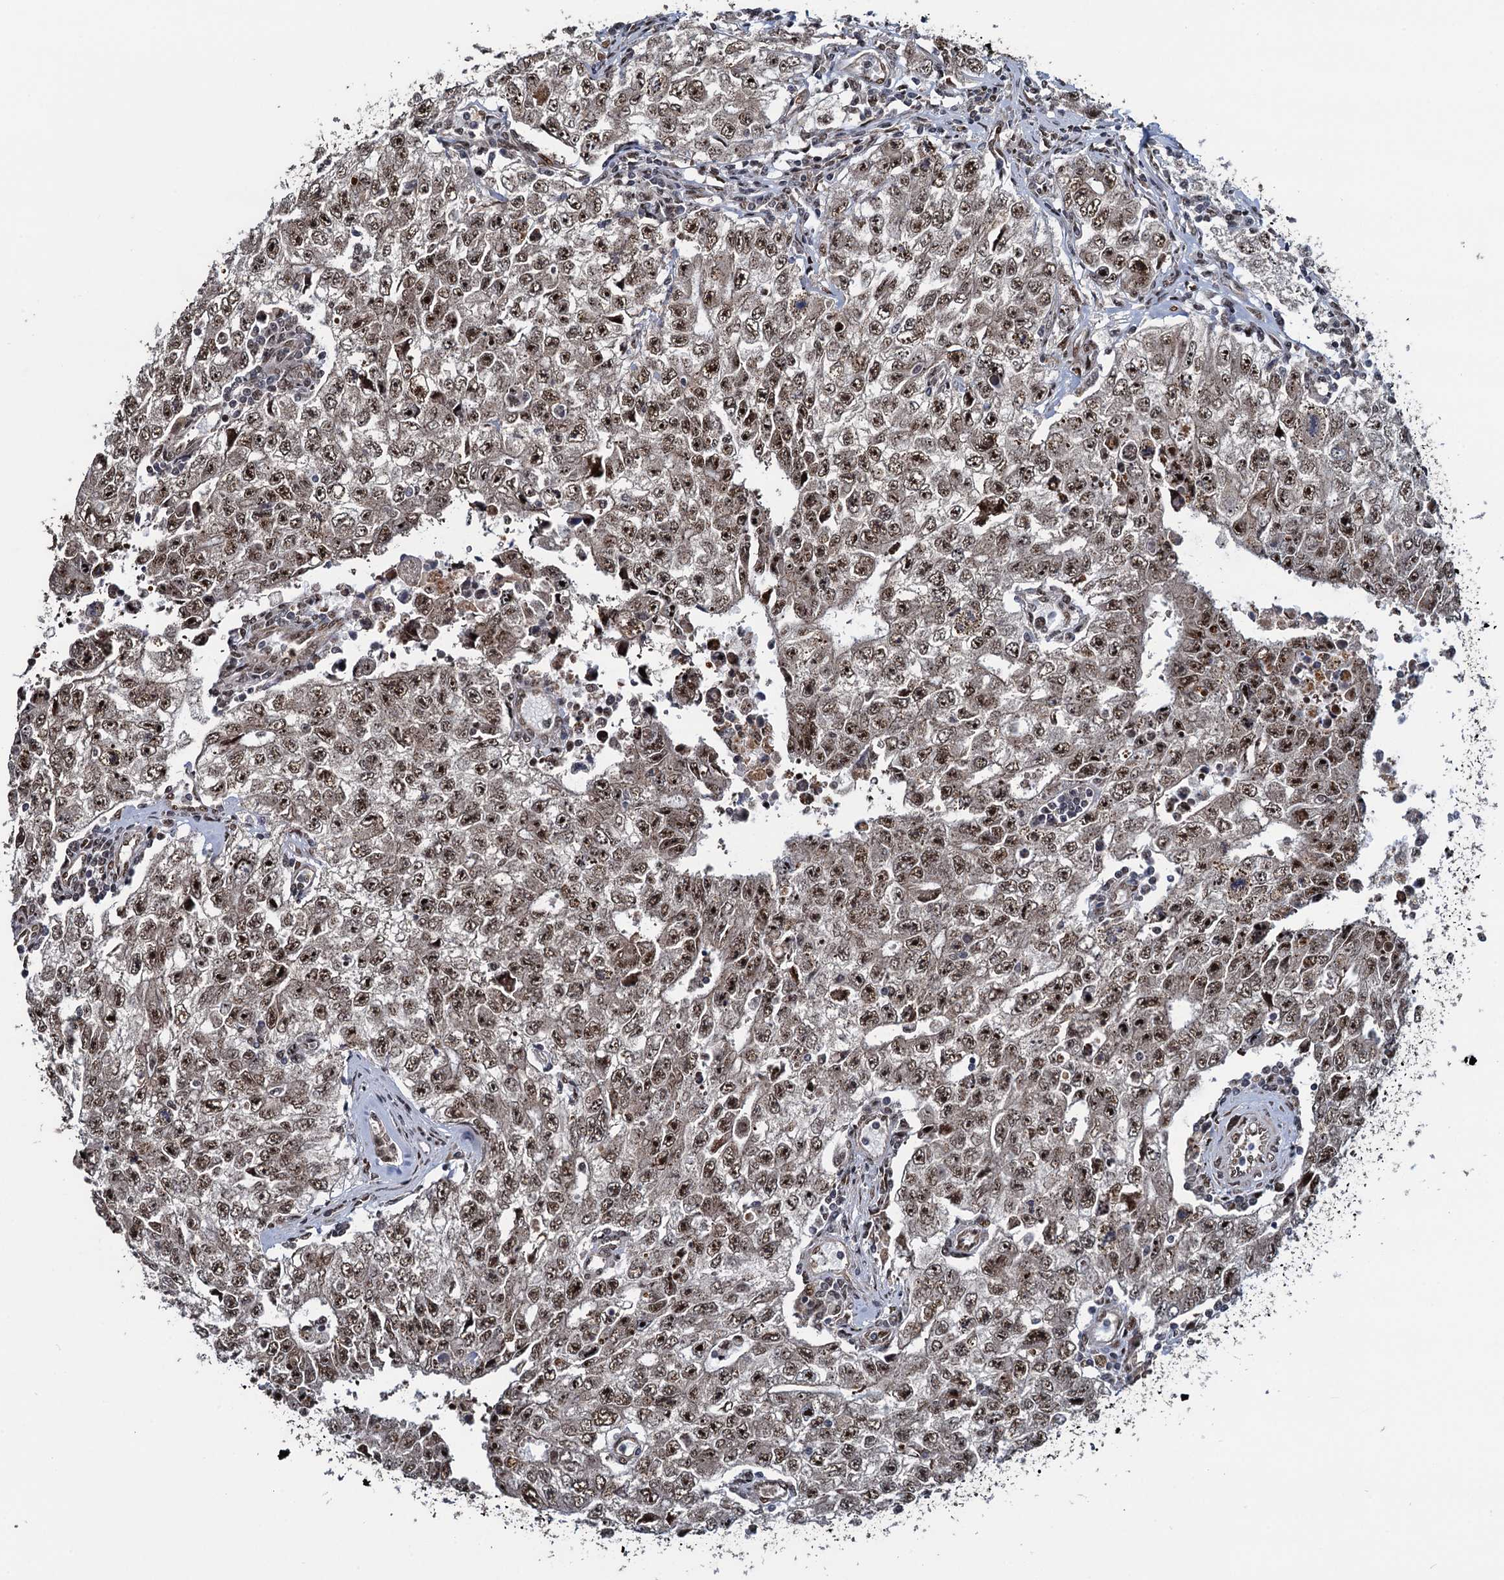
{"staining": {"intensity": "moderate", "quantity": ">75%", "location": "nuclear"}, "tissue": "testis cancer", "cell_type": "Tumor cells", "image_type": "cancer", "snomed": [{"axis": "morphology", "description": "Carcinoma, Embryonal, NOS"}, {"axis": "topography", "description": "Testis"}], "caption": "A high-resolution image shows immunohistochemistry staining of testis cancer, which reveals moderate nuclear staining in approximately >75% of tumor cells. (Brightfield microscopy of DAB IHC at high magnification).", "gene": "ATOSA", "patient": {"sex": "male", "age": 17}}